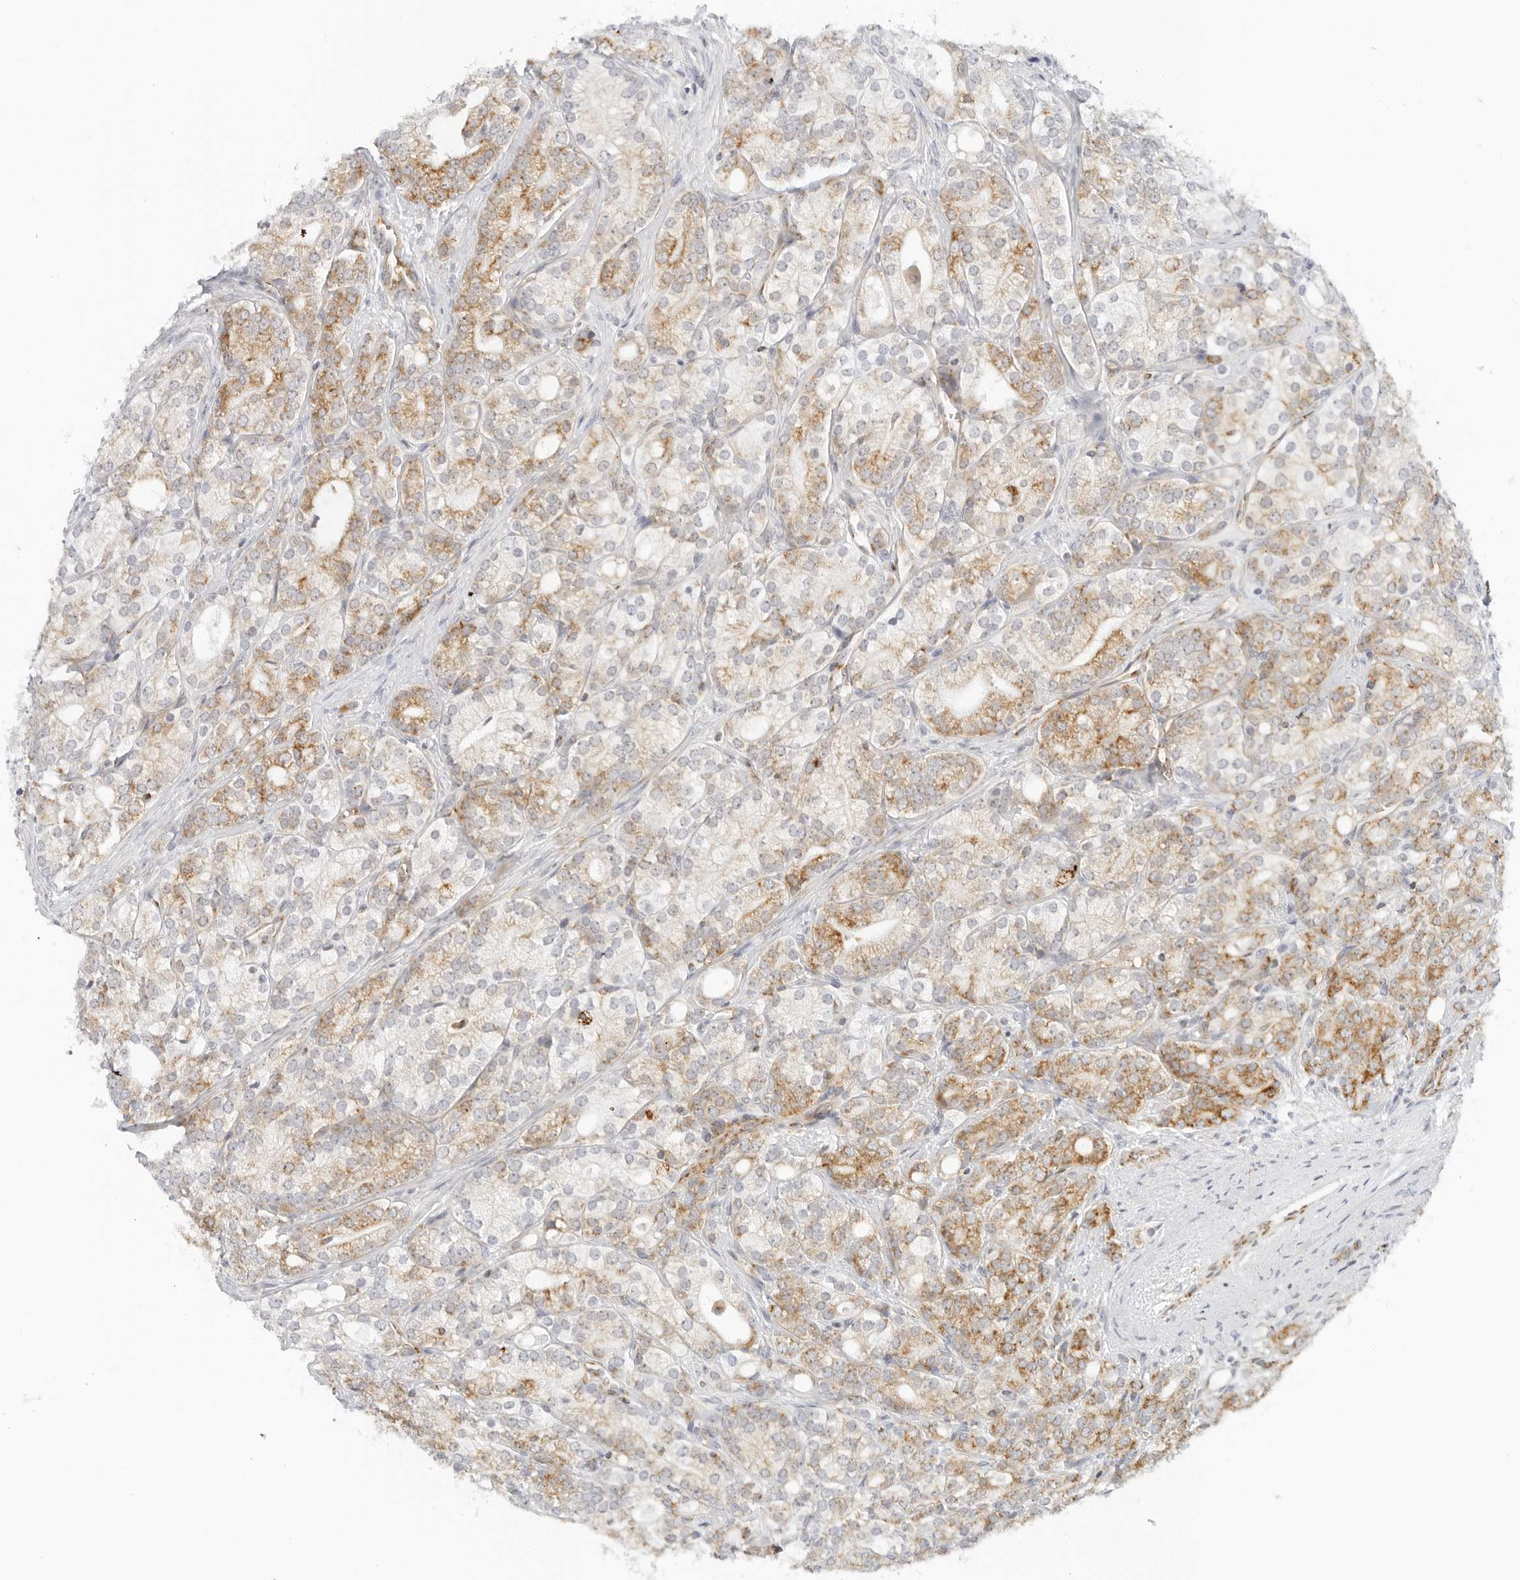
{"staining": {"intensity": "moderate", "quantity": "25%-75%", "location": "cytoplasmic/membranous"}, "tissue": "prostate cancer", "cell_type": "Tumor cells", "image_type": "cancer", "snomed": [{"axis": "morphology", "description": "Adenocarcinoma, High grade"}, {"axis": "topography", "description": "Prostate"}], "caption": "High-power microscopy captured an IHC image of prostate cancer, revealing moderate cytoplasmic/membranous expression in approximately 25%-75% of tumor cells.", "gene": "RC3H1", "patient": {"sex": "male", "age": 57}}